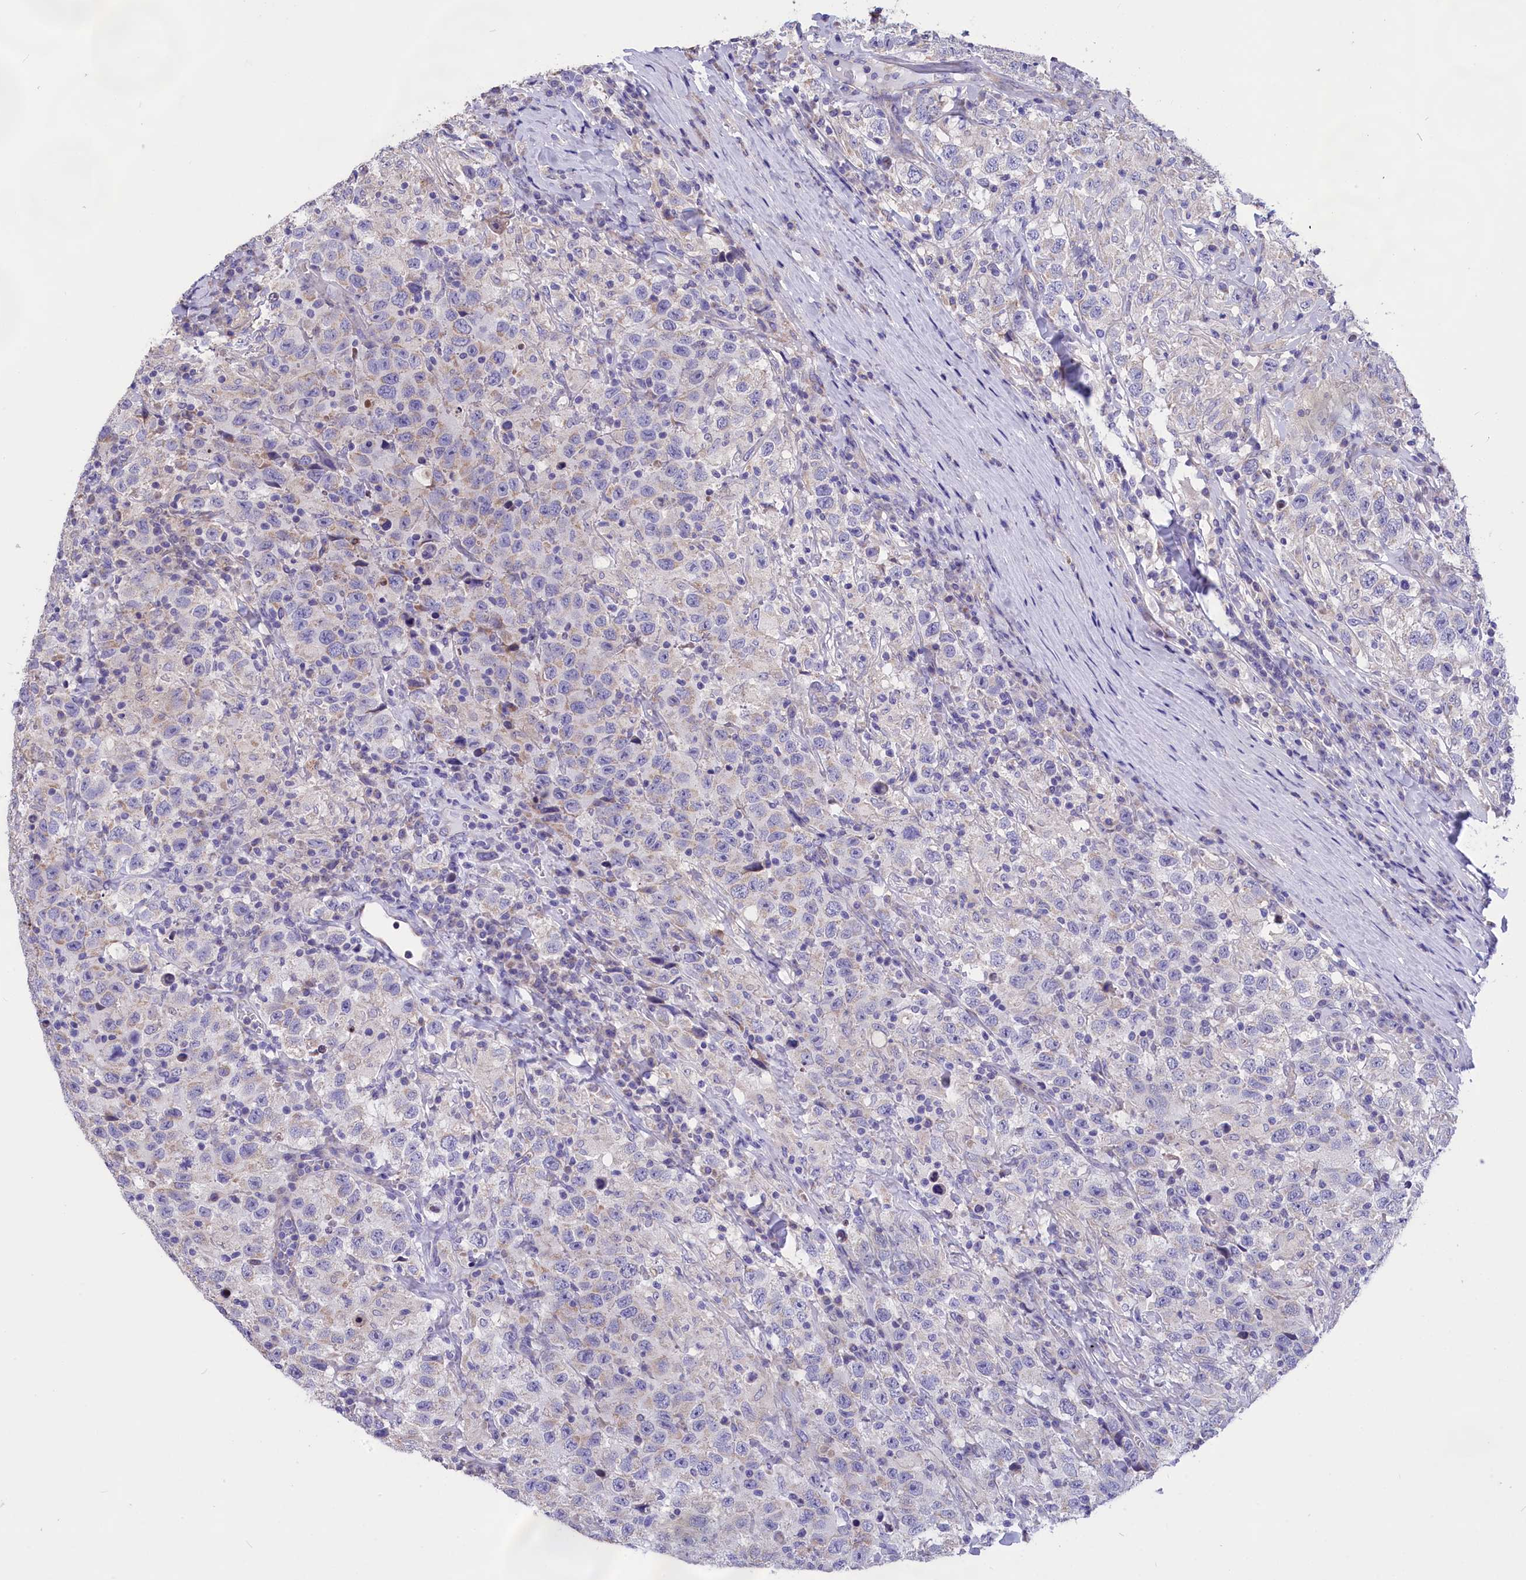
{"staining": {"intensity": "negative", "quantity": "none", "location": "none"}, "tissue": "testis cancer", "cell_type": "Tumor cells", "image_type": "cancer", "snomed": [{"axis": "morphology", "description": "Seminoma, NOS"}, {"axis": "topography", "description": "Testis"}], "caption": "Immunohistochemistry image of testis cancer (seminoma) stained for a protein (brown), which demonstrates no positivity in tumor cells.", "gene": "CYP2U1", "patient": {"sex": "male", "age": 41}}